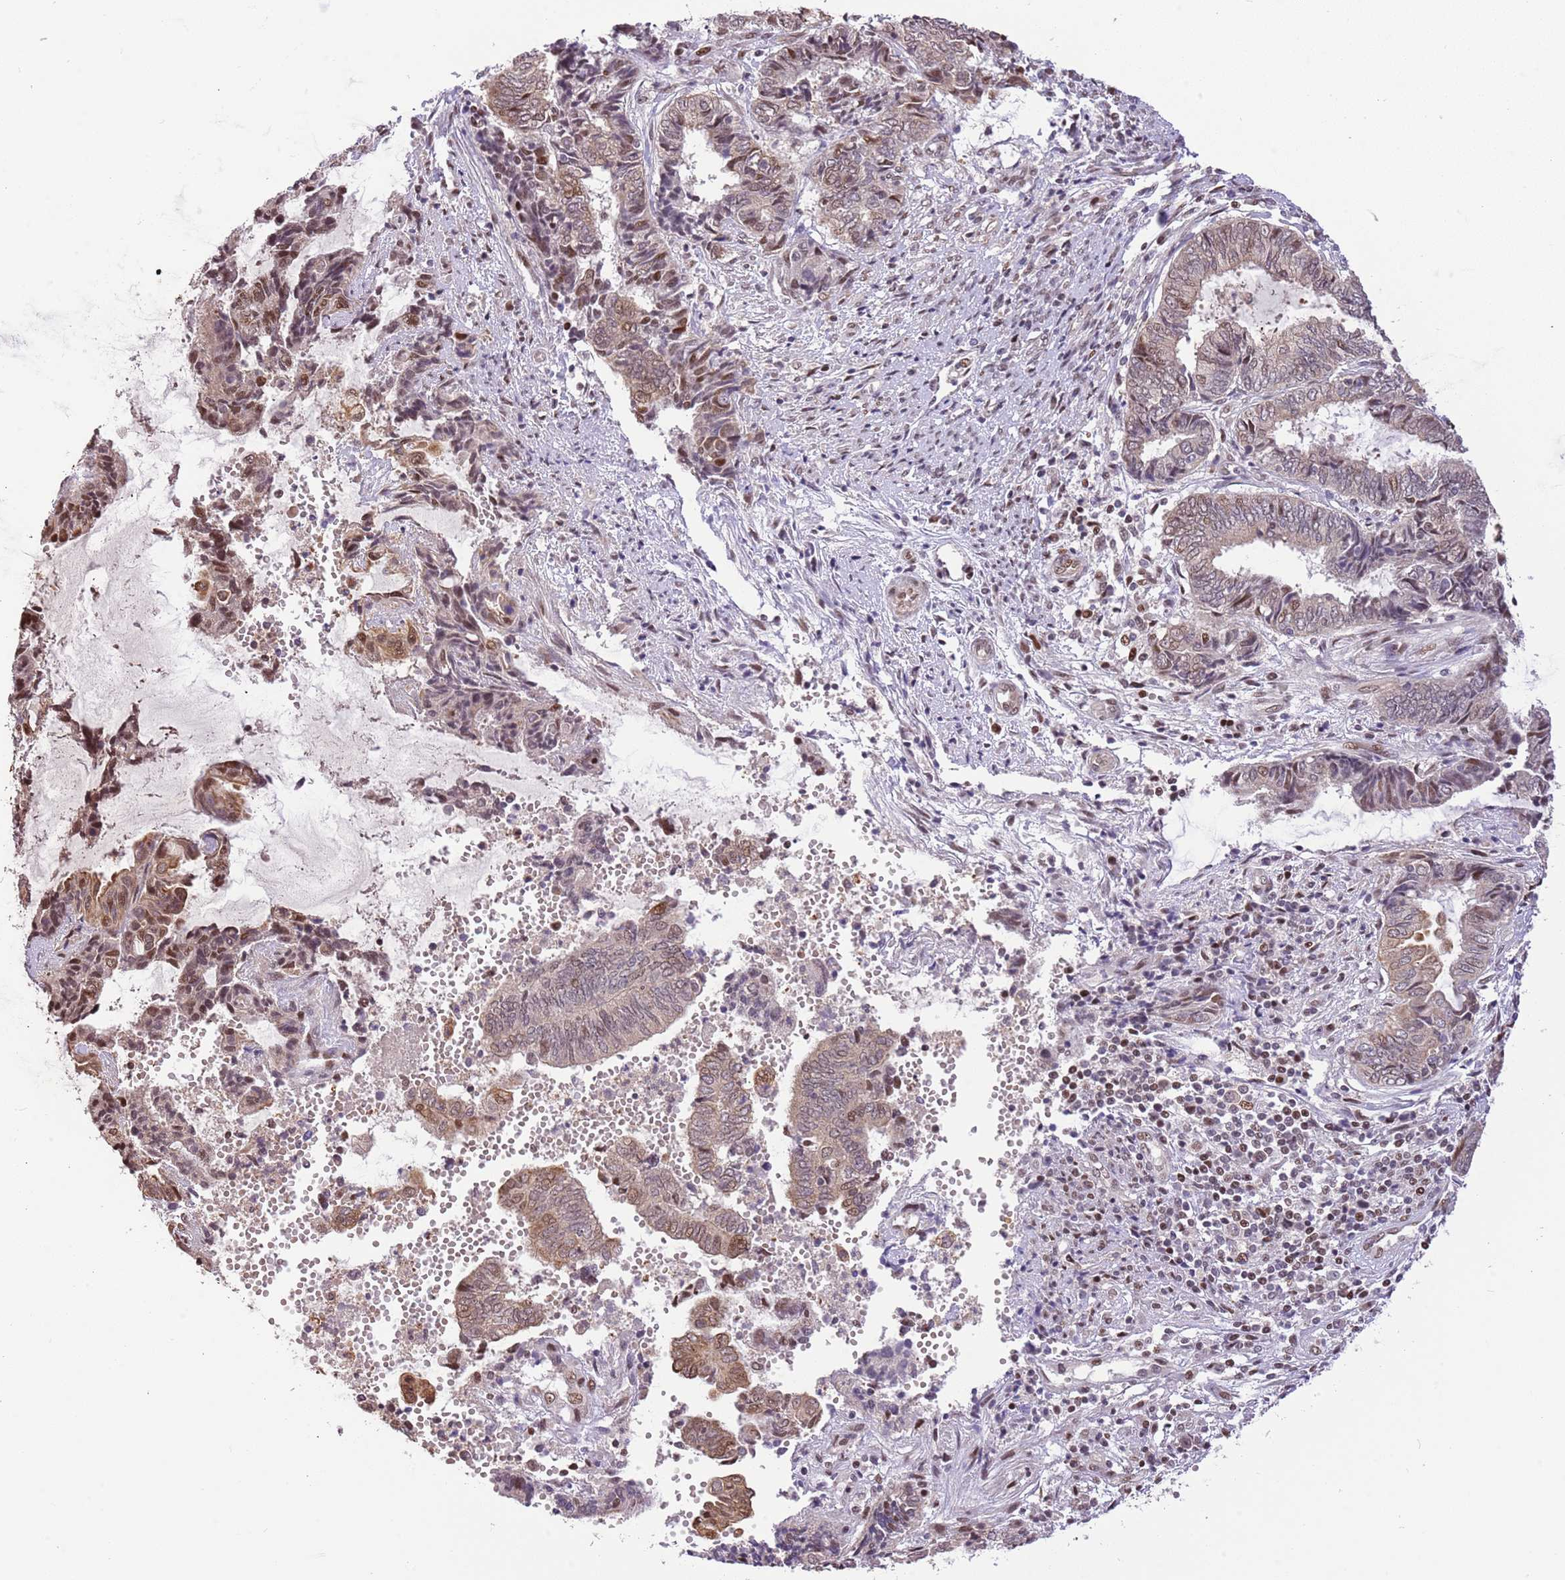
{"staining": {"intensity": "moderate", "quantity": "<25%", "location": "cytoplasmic/membranous,nuclear"}, "tissue": "endometrial cancer", "cell_type": "Tumor cells", "image_type": "cancer", "snomed": [{"axis": "morphology", "description": "Adenocarcinoma, NOS"}, {"axis": "topography", "description": "Uterus"}, {"axis": "topography", "description": "Endometrium"}], "caption": "Immunohistochemical staining of human endometrial cancer (adenocarcinoma) demonstrates low levels of moderate cytoplasmic/membranous and nuclear protein staining in approximately <25% of tumor cells.", "gene": "RFK", "patient": {"sex": "female", "age": 70}}